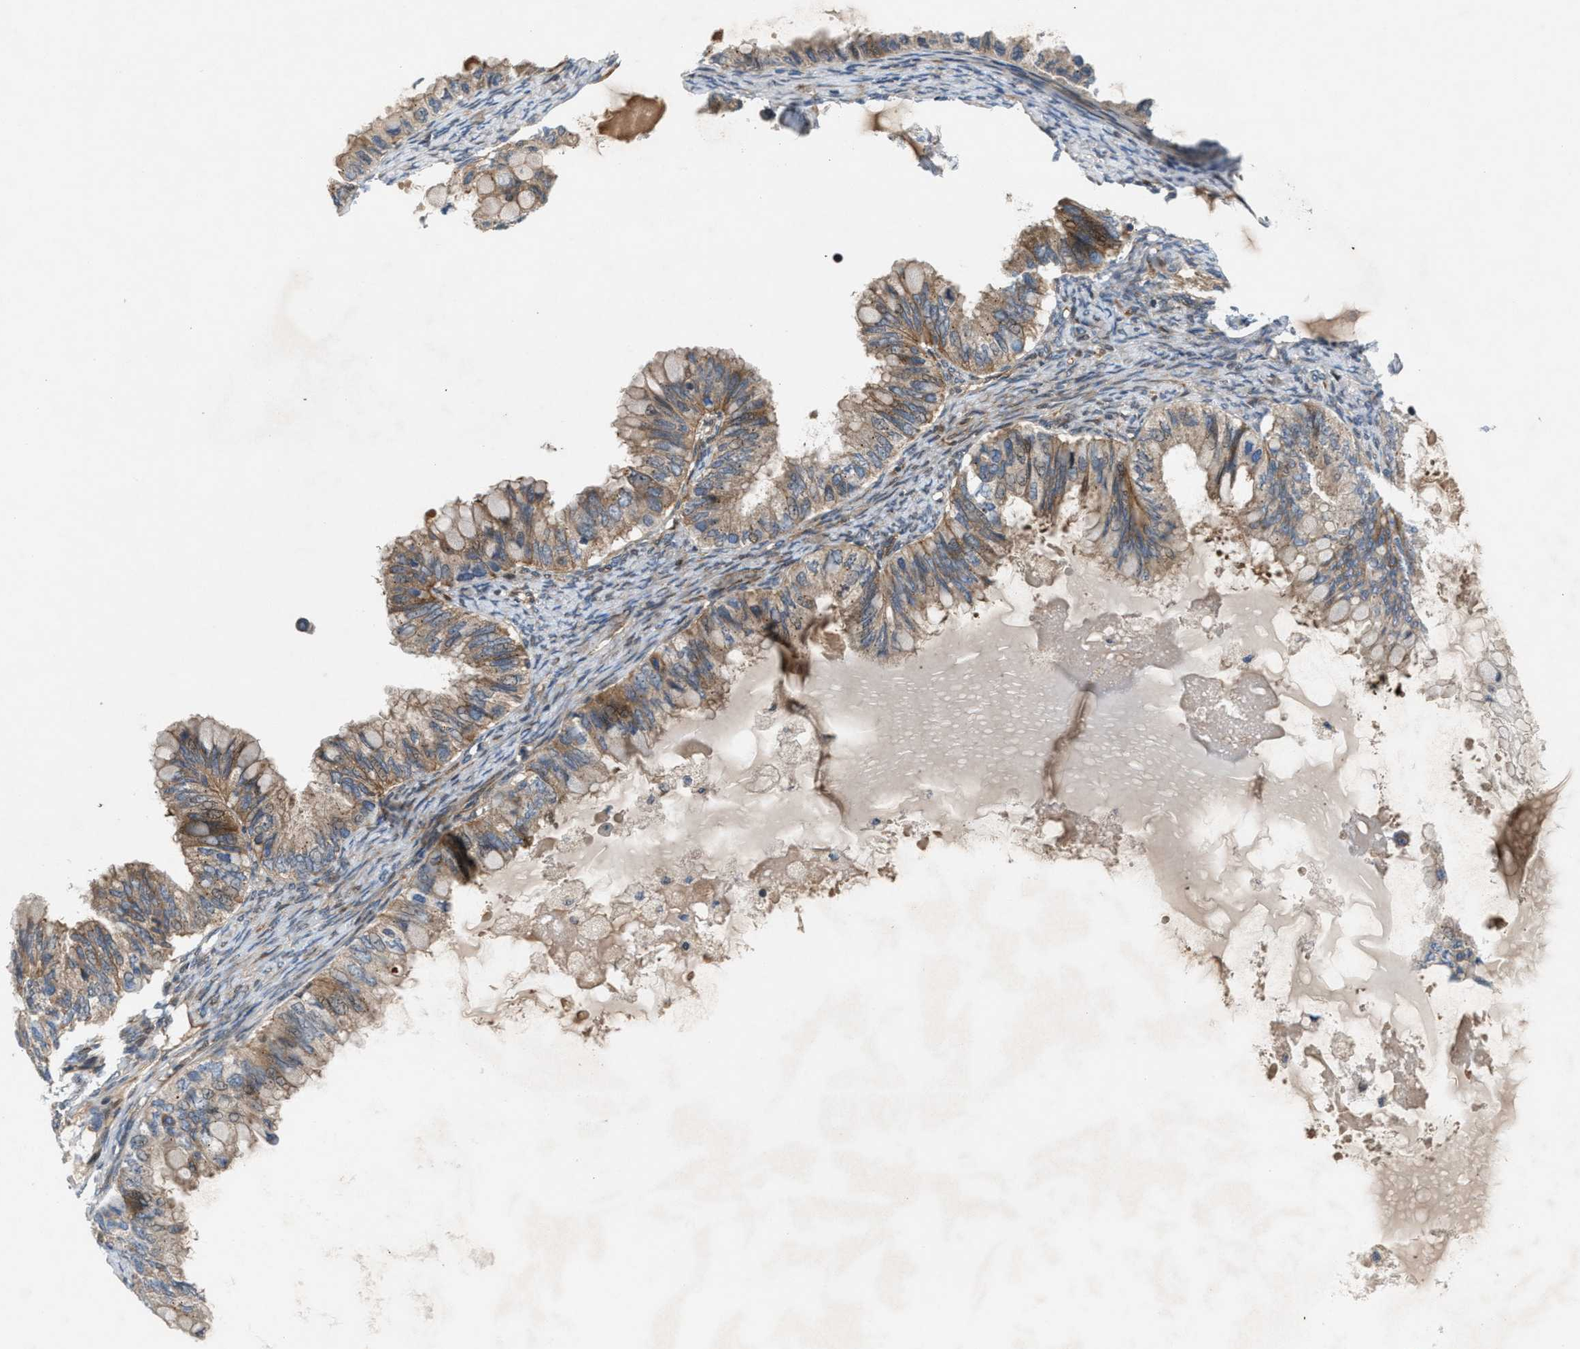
{"staining": {"intensity": "weak", "quantity": ">75%", "location": "cytoplasmic/membranous"}, "tissue": "ovarian cancer", "cell_type": "Tumor cells", "image_type": "cancer", "snomed": [{"axis": "morphology", "description": "Cystadenocarcinoma, mucinous, NOS"}, {"axis": "topography", "description": "Ovary"}], "caption": "IHC staining of ovarian cancer (mucinous cystadenocarcinoma), which demonstrates low levels of weak cytoplasmic/membranous positivity in approximately >75% of tumor cells indicating weak cytoplasmic/membranous protein staining. The staining was performed using DAB (brown) for protein detection and nuclei were counterstained in hematoxylin (blue).", "gene": "CYB5D1", "patient": {"sex": "female", "age": 80}}